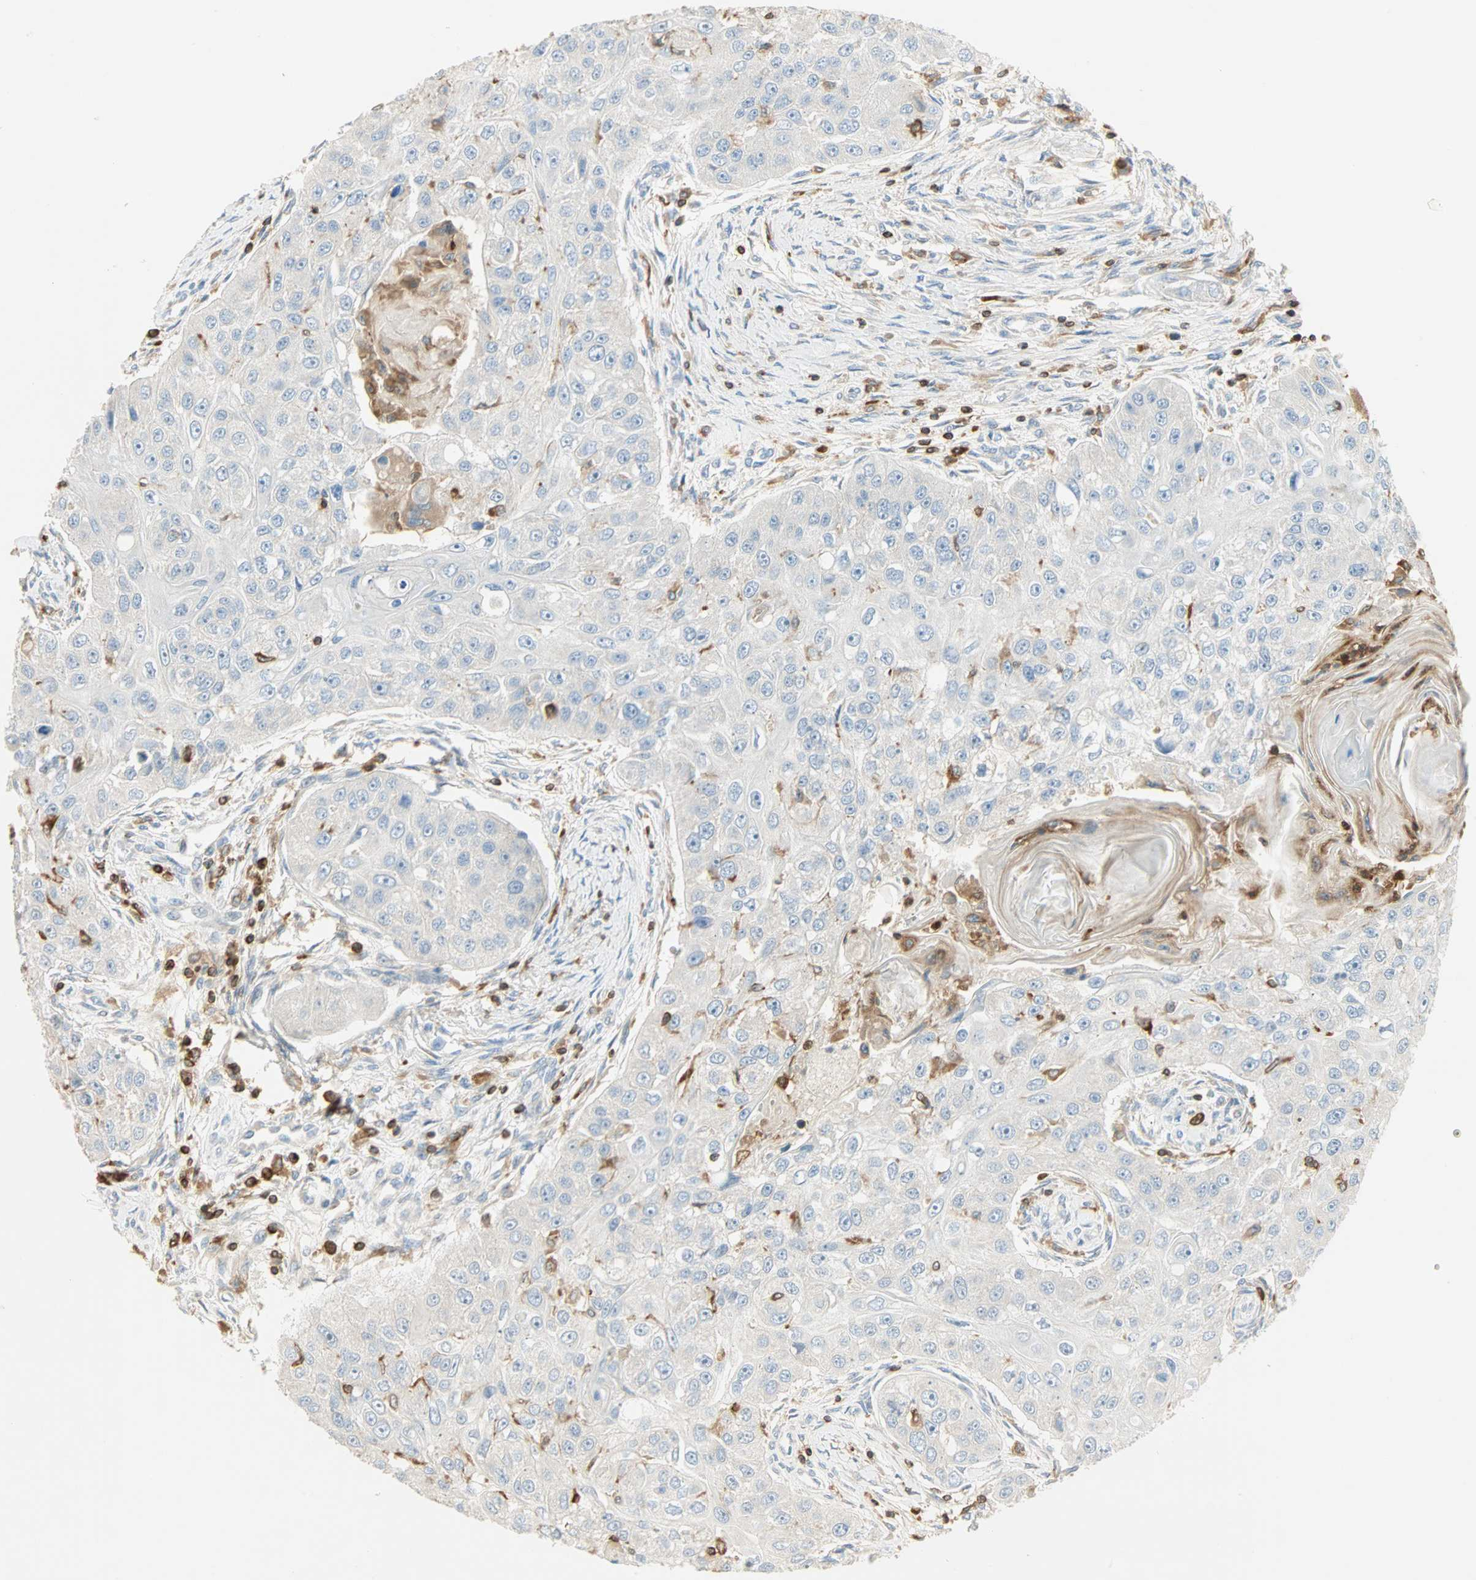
{"staining": {"intensity": "negative", "quantity": "none", "location": "none"}, "tissue": "head and neck cancer", "cell_type": "Tumor cells", "image_type": "cancer", "snomed": [{"axis": "morphology", "description": "Normal tissue, NOS"}, {"axis": "morphology", "description": "Squamous cell carcinoma, NOS"}, {"axis": "topography", "description": "Skeletal muscle"}, {"axis": "topography", "description": "Head-Neck"}], "caption": "An immunohistochemistry image of squamous cell carcinoma (head and neck) is shown. There is no staining in tumor cells of squamous cell carcinoma (head and neck). (DAB (3,3'-diaminobenzidine) immunohistochemistry, high magnification).", "gene": "FMNL1", "patient": {"sex": "male", "age": 51}}